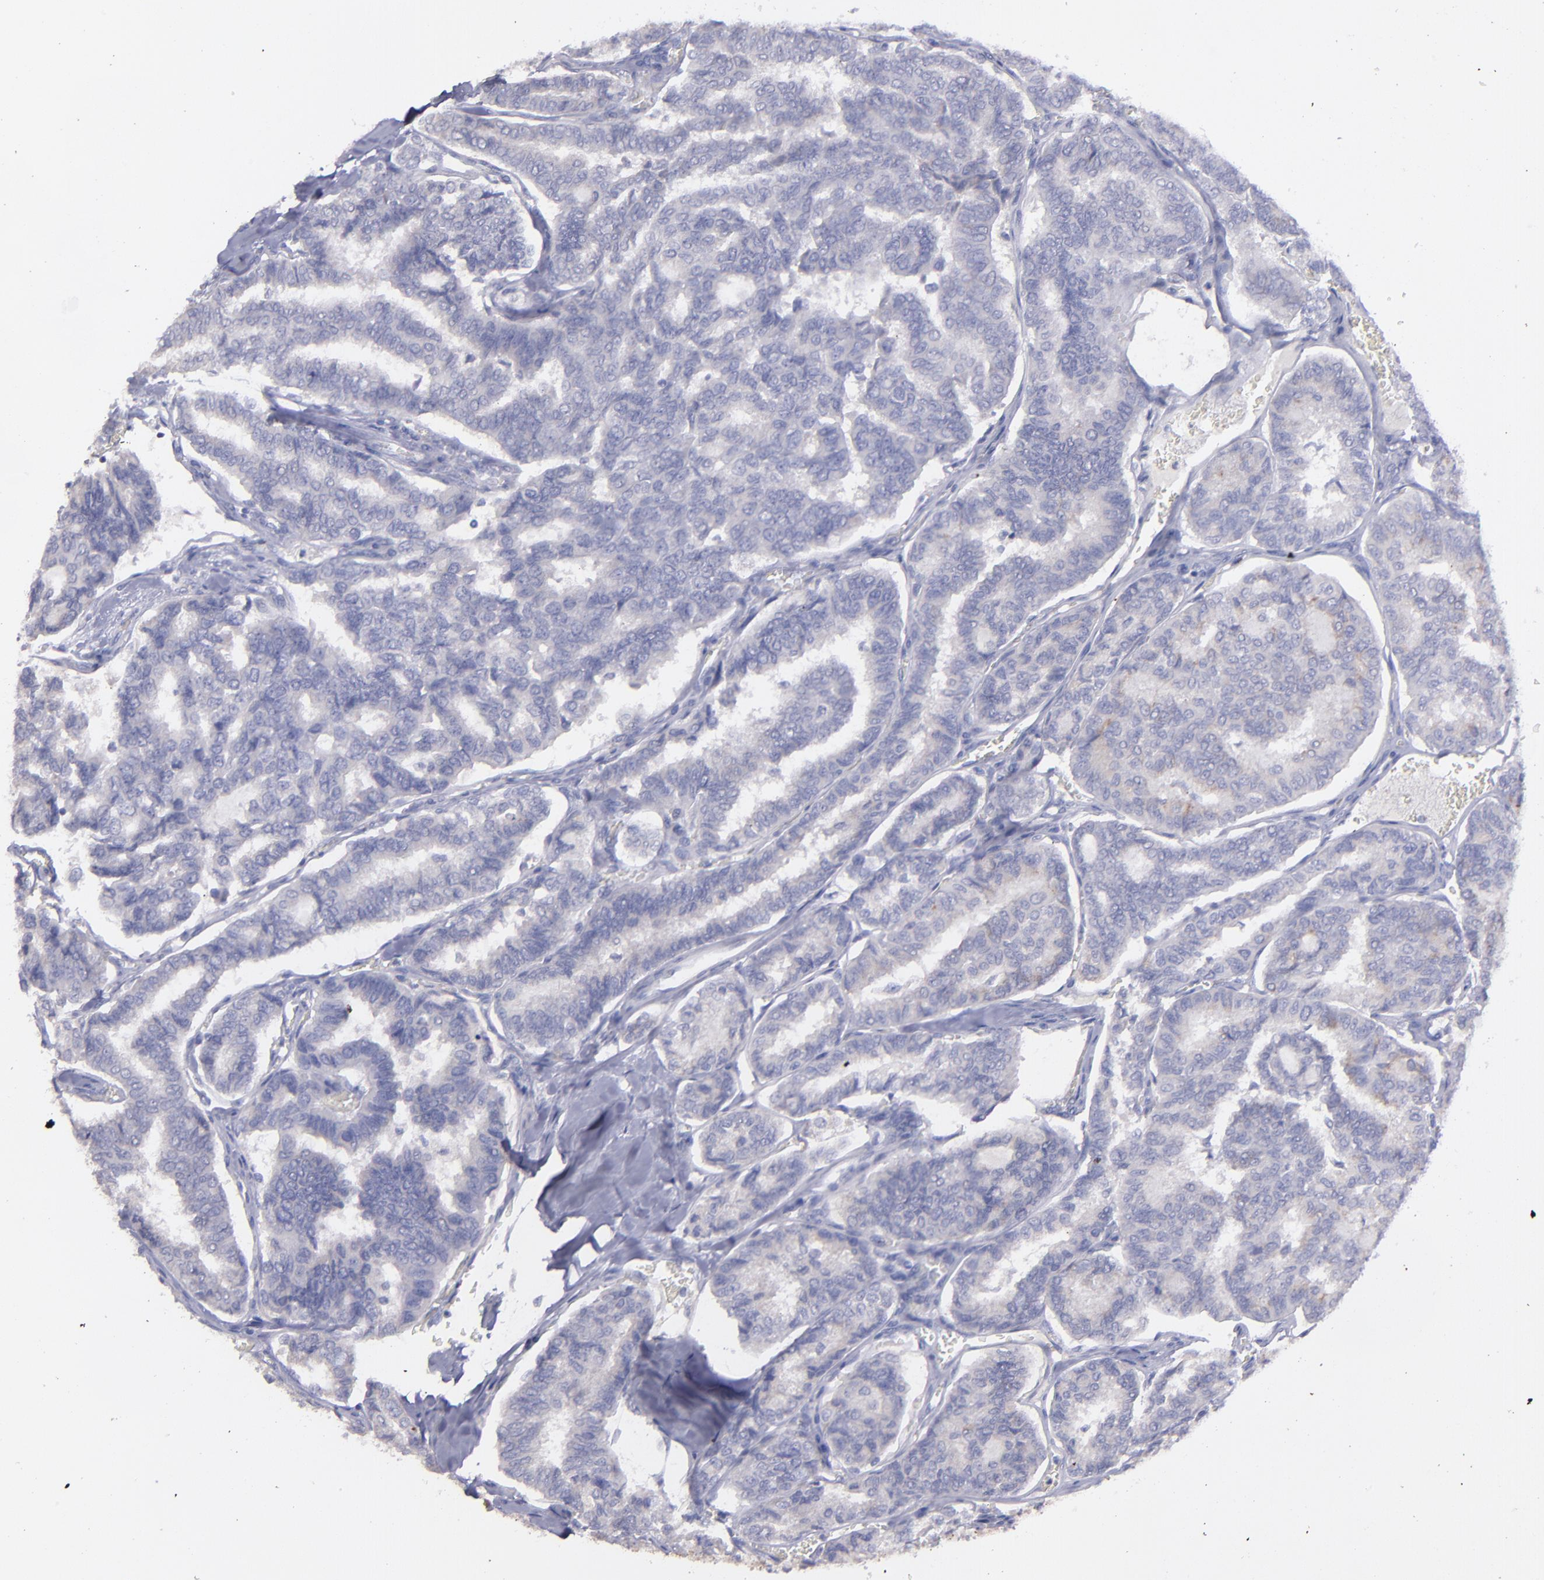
{"staining": {"intensity": "negative", "quantity": "none", "location": "none"}, "tissue": "thyroid cancer", "cell_type": "Tumor cells", "image_type": "cancer", "snomed": [{"axis": "morphology", "description": "Papillary adenocarcinoma, NOS"}, {"axis": "topography", "description": "Thyroid gland"}], "caption": "Micrograph shows no protein staining in tumor cells of thyroid cancer (papillary adenocarcinoma) tissue.", "gene": "SNAP25", "patient": {"sex": "female", "age": 35}}